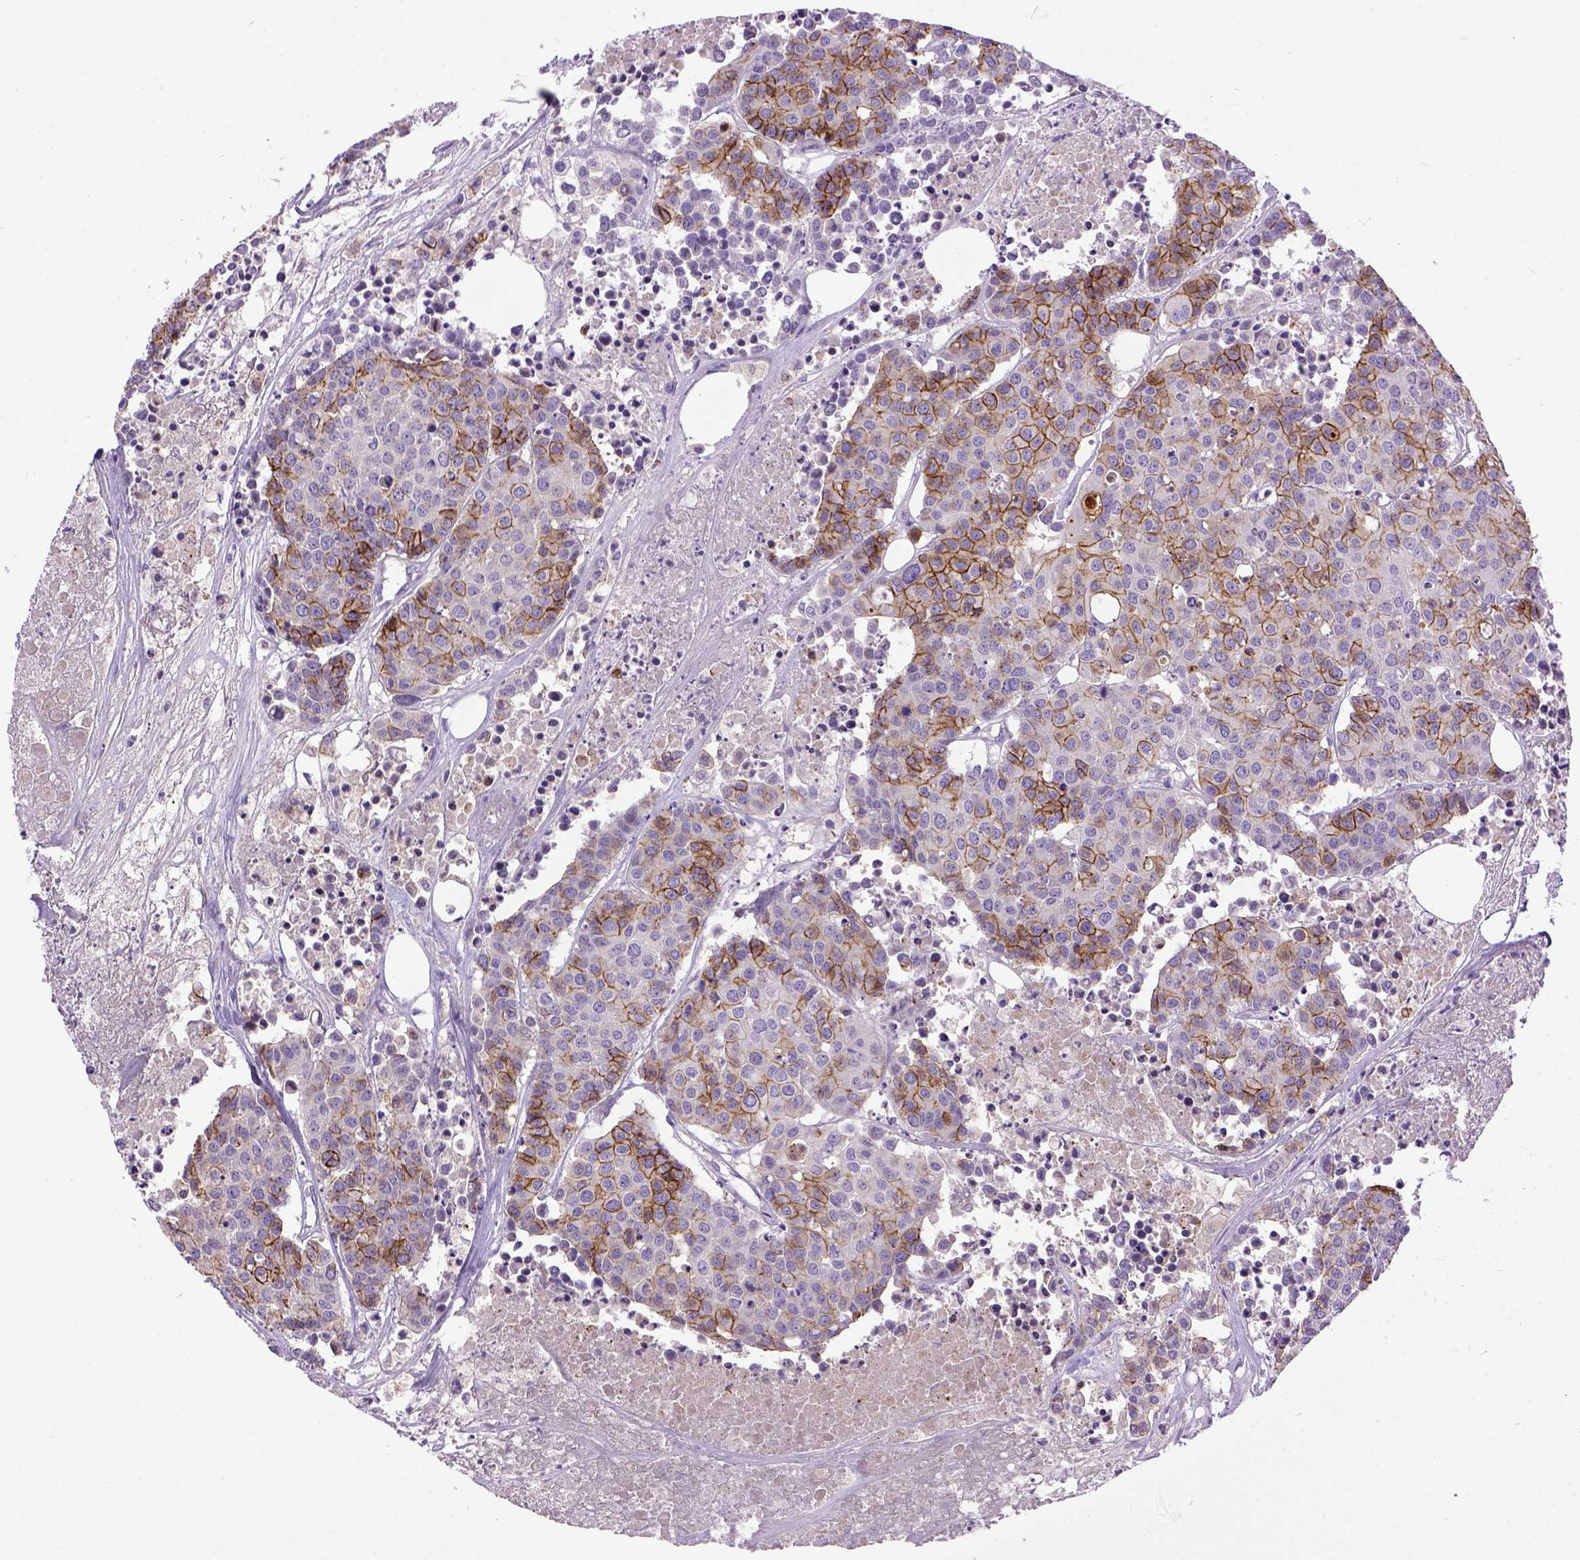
{"staining": {"intensity": "moderate", "quantity": ">75%", "location": "cytoplasmic/membranous"}, "tissue": "carcinoid", "cell_type": "Tumor cells", "image_type": "cancer", "snomed": [{"axis": "morphology", "description": "Carcinoid, malignant, NOS"}, {"axis": "topography", "description": "Colon"}], "caption": "Brown immunohistochemical staining in malignant carcinoid exhibits moderate cytoplasmic/membranous positivity in approximately >75% of tumor cells.", "gene": "CDH1", "patient": {"sex": "male", "age": 81}}